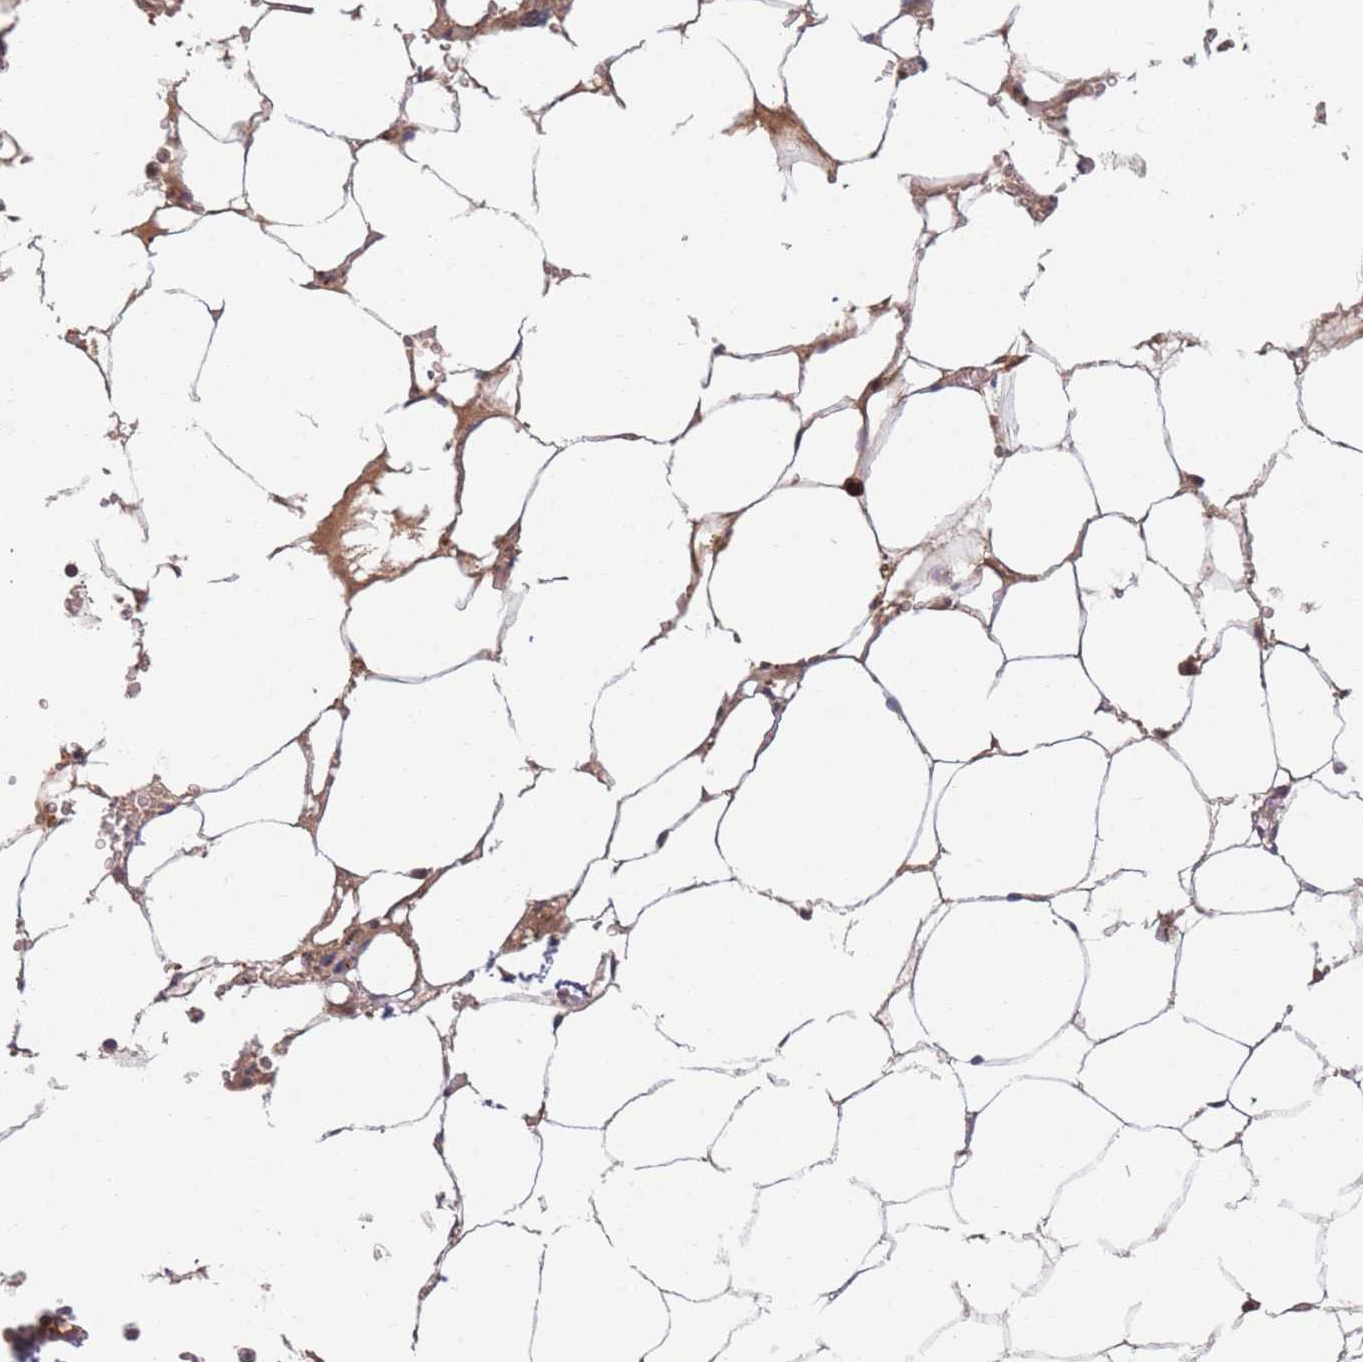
{"staining": {"intensity": "moderate", "quantity": "25%-75%", "location": "cytoplasmic/membranous"}, "tissue": "bone marrow", "cell_type": "Hematopoietic cells", "image_type": "normal", "snomed": [{"axis": "morphology", "description": "Normal tissue, NOS"}, {"axis": "topography", "description": "Bone marrow"}], "caption": "An immunohistochemistry (IHC) histopathology image of normal tissue is shown. Protein staining in brown shows moderate cytoplasmic/membranous positivity in bone marrow within hematopoietic cells.", "gene": "FAM153A", "patient": {"sex": "male", "age": 70}}